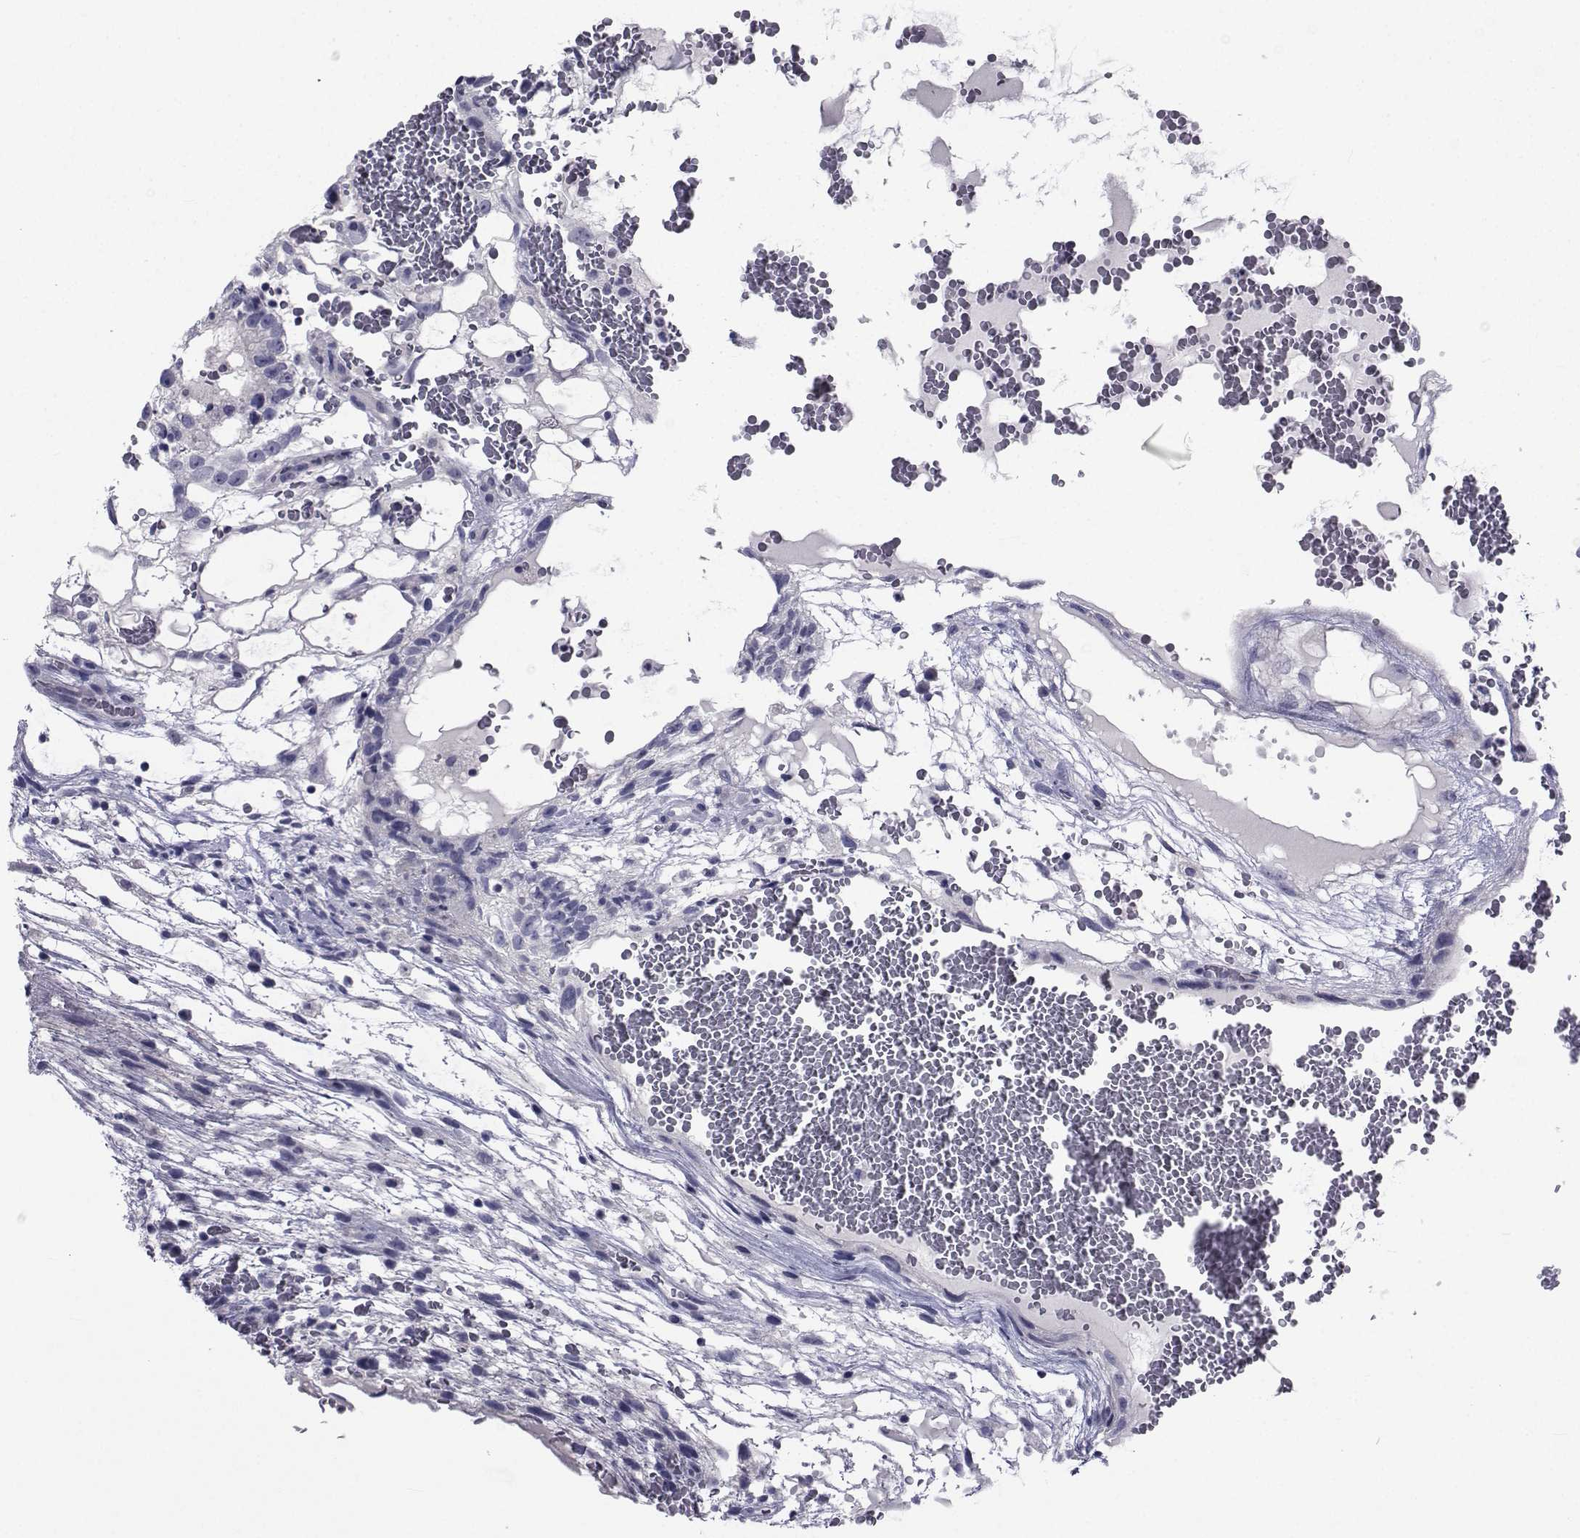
{"staining": {"intensity": "negative", "quantity": "none", "location": "none"}, "tissue": "testis cancer", "cell_type": "Tumor cells", "image_type": "cancer", "snomed": [{"axis": "morphology", "description": "Normal tissue, NOS"}, {"axis": "morphology", "description": "Carcinoma, Embryonal, NOS"}, {"axis": "topography", "description": "Testis"}], "caption": "This micrograph is of testis embryonal carcinoma stained with immunohistochemistry to label a protein in brown with the nuclei are counter-stained blue. There is no staining in tumor cells.", "gene": "CHRNA1", "patient": {"sex": "male", "age": 32}}